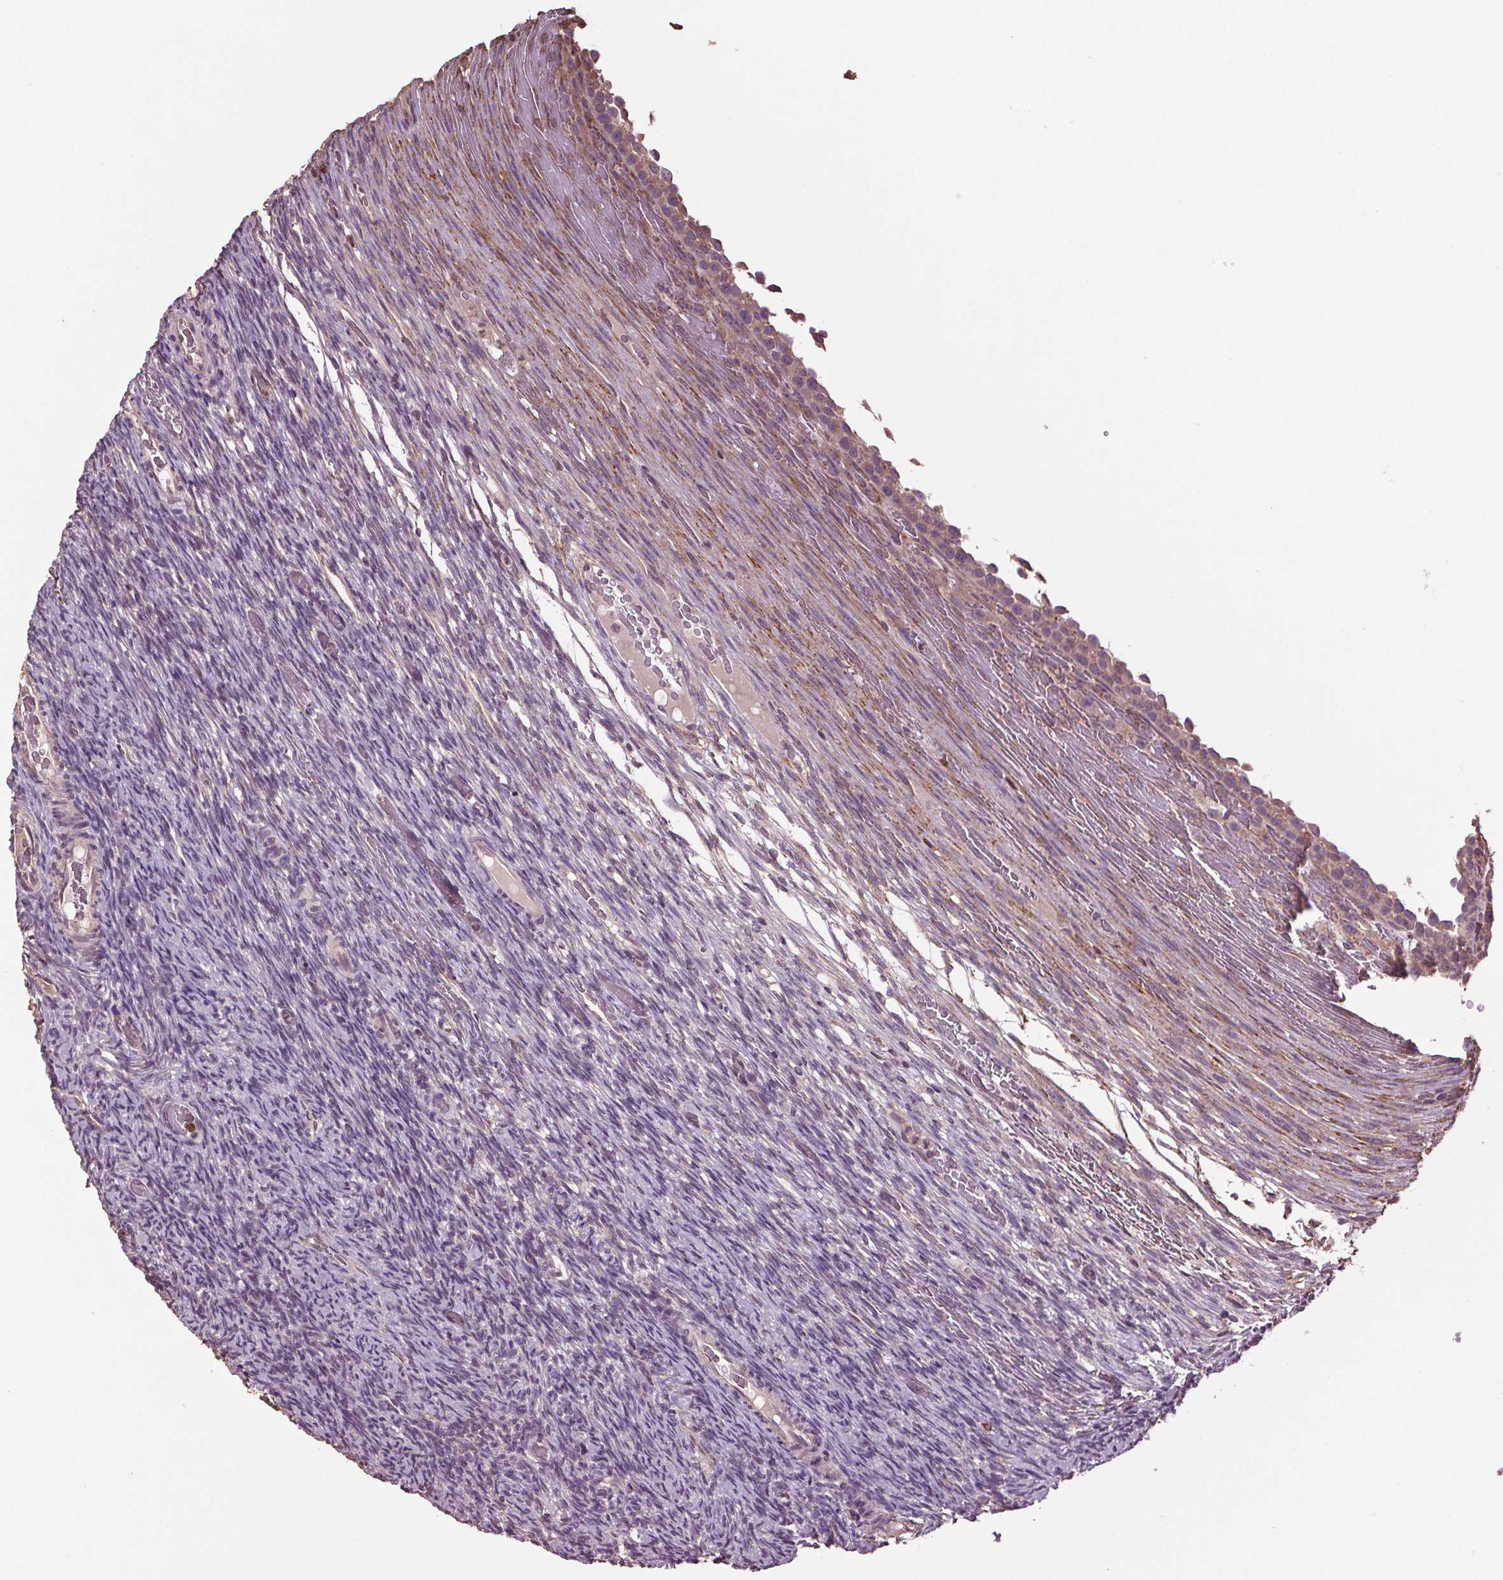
{"staining": {"intensity": "weak", "quantity": "<25%", "location": "cytoplasmic/membranous"}, "tissue": "ovary", "cell_type": "Ovarian stroma cells", "image_type": "normal", "snomed": [{"axis": "morphology", "description": "Normal tissue, NOS"}, {"axis": "topography", "description": "Ovary"}], "caption": "Histopathology image shows no significant protein positivity in ovarian stroma cells of unremarkable ovary.", "gene": "RNPEP", "patient": {"sex": "female", "age": 34}}